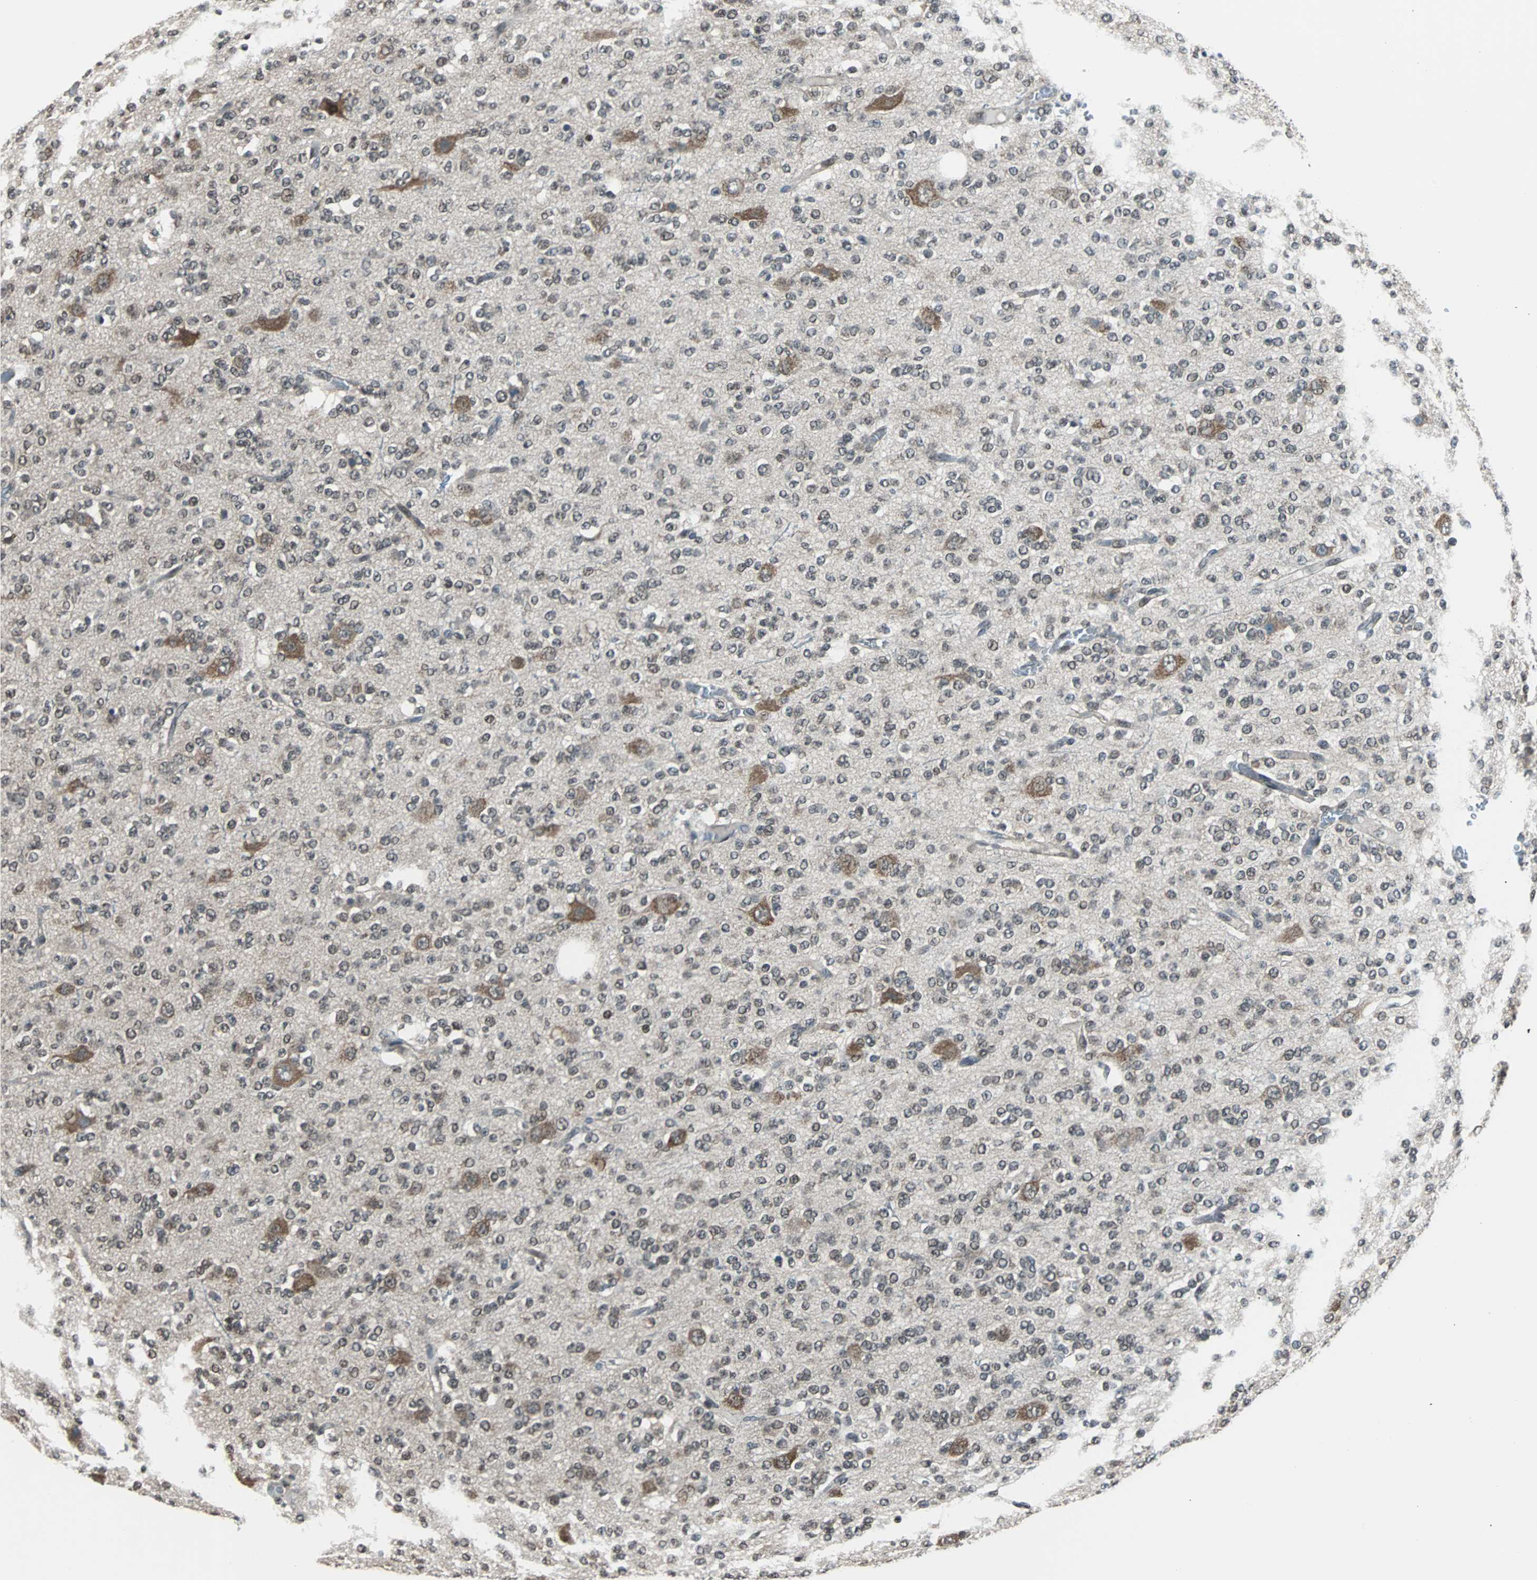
{"staining": {"intensity": "negative", "quantity": "none", "location": "none"}, "tissue": "glioma", "cell_type": "Tumor cells", "image_type": "cancer", "snomed": [{"axis": "morphology", "description": "Glioma, malignant, Low grade"}, {"axis": "topography", "description": "Brain"}], "caption": "Image shows no protein positivity in tumor cells of malignant low-grade glioma tissue. (DAB (3,3'-diaminobenzidine) immunohistochemistry visualized using brightfield microscopy, high magnification).", "gene": "VCP", "patient": {"sex": "male", "age": 38}}